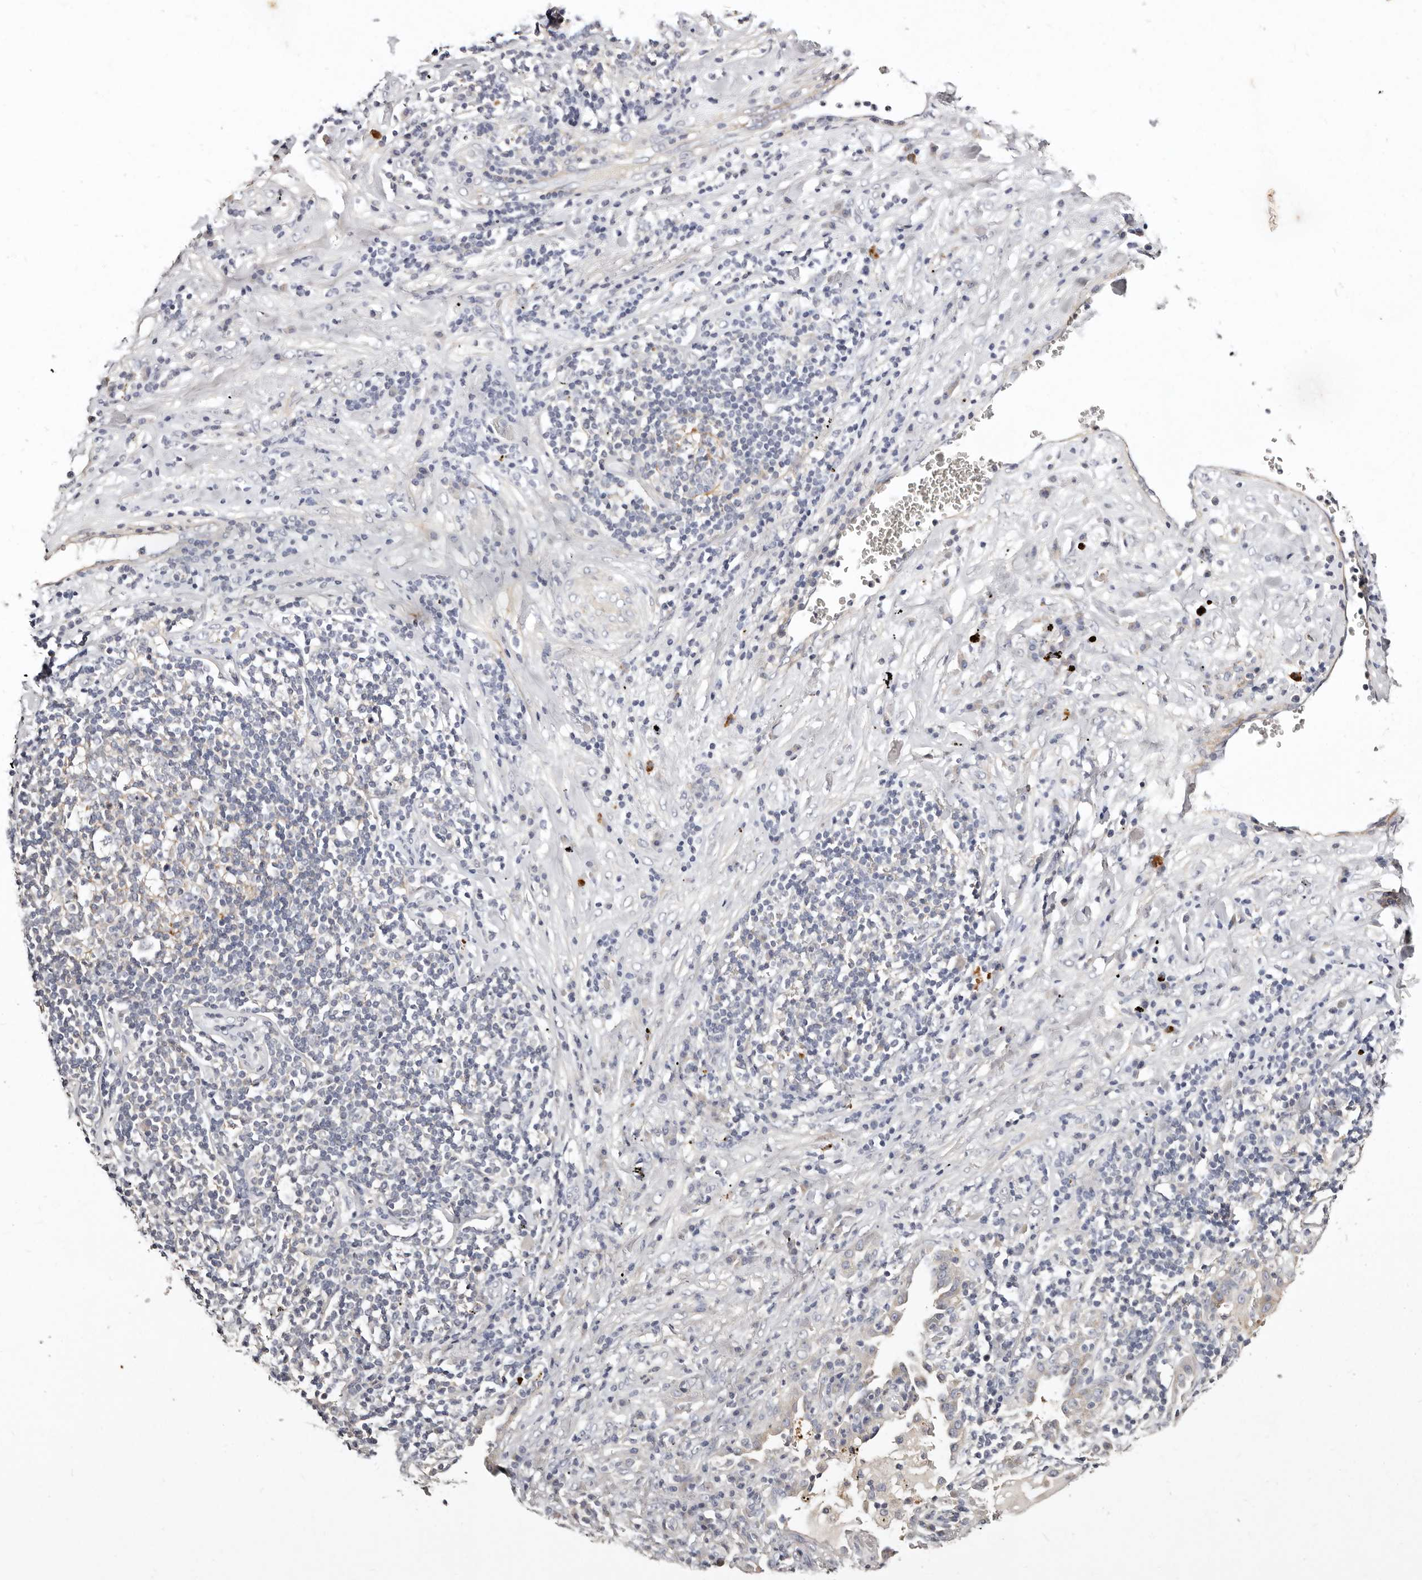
{"staining": {"intensity": "negative", "quantity": "none", "location": "none"}, "tissue": "lung cancer", "cell_type": "Tumor cells", "image_type": "cancer", "snomed": [{"axis": "morphology", "description": "Squamous cell carcinoma, NOS"}, {"axis": "topography", "description": "Lung"}], "caption": "High magnification brightfield microscopy of lung cancer stained with DAB (3,3'-diaminobenzidine) (brown) and counterstained with hematoxylin (blue): tumor cells show no significant staining.", "gene": "MRPS33", "patient": {"sex": "female", "age": 63}}